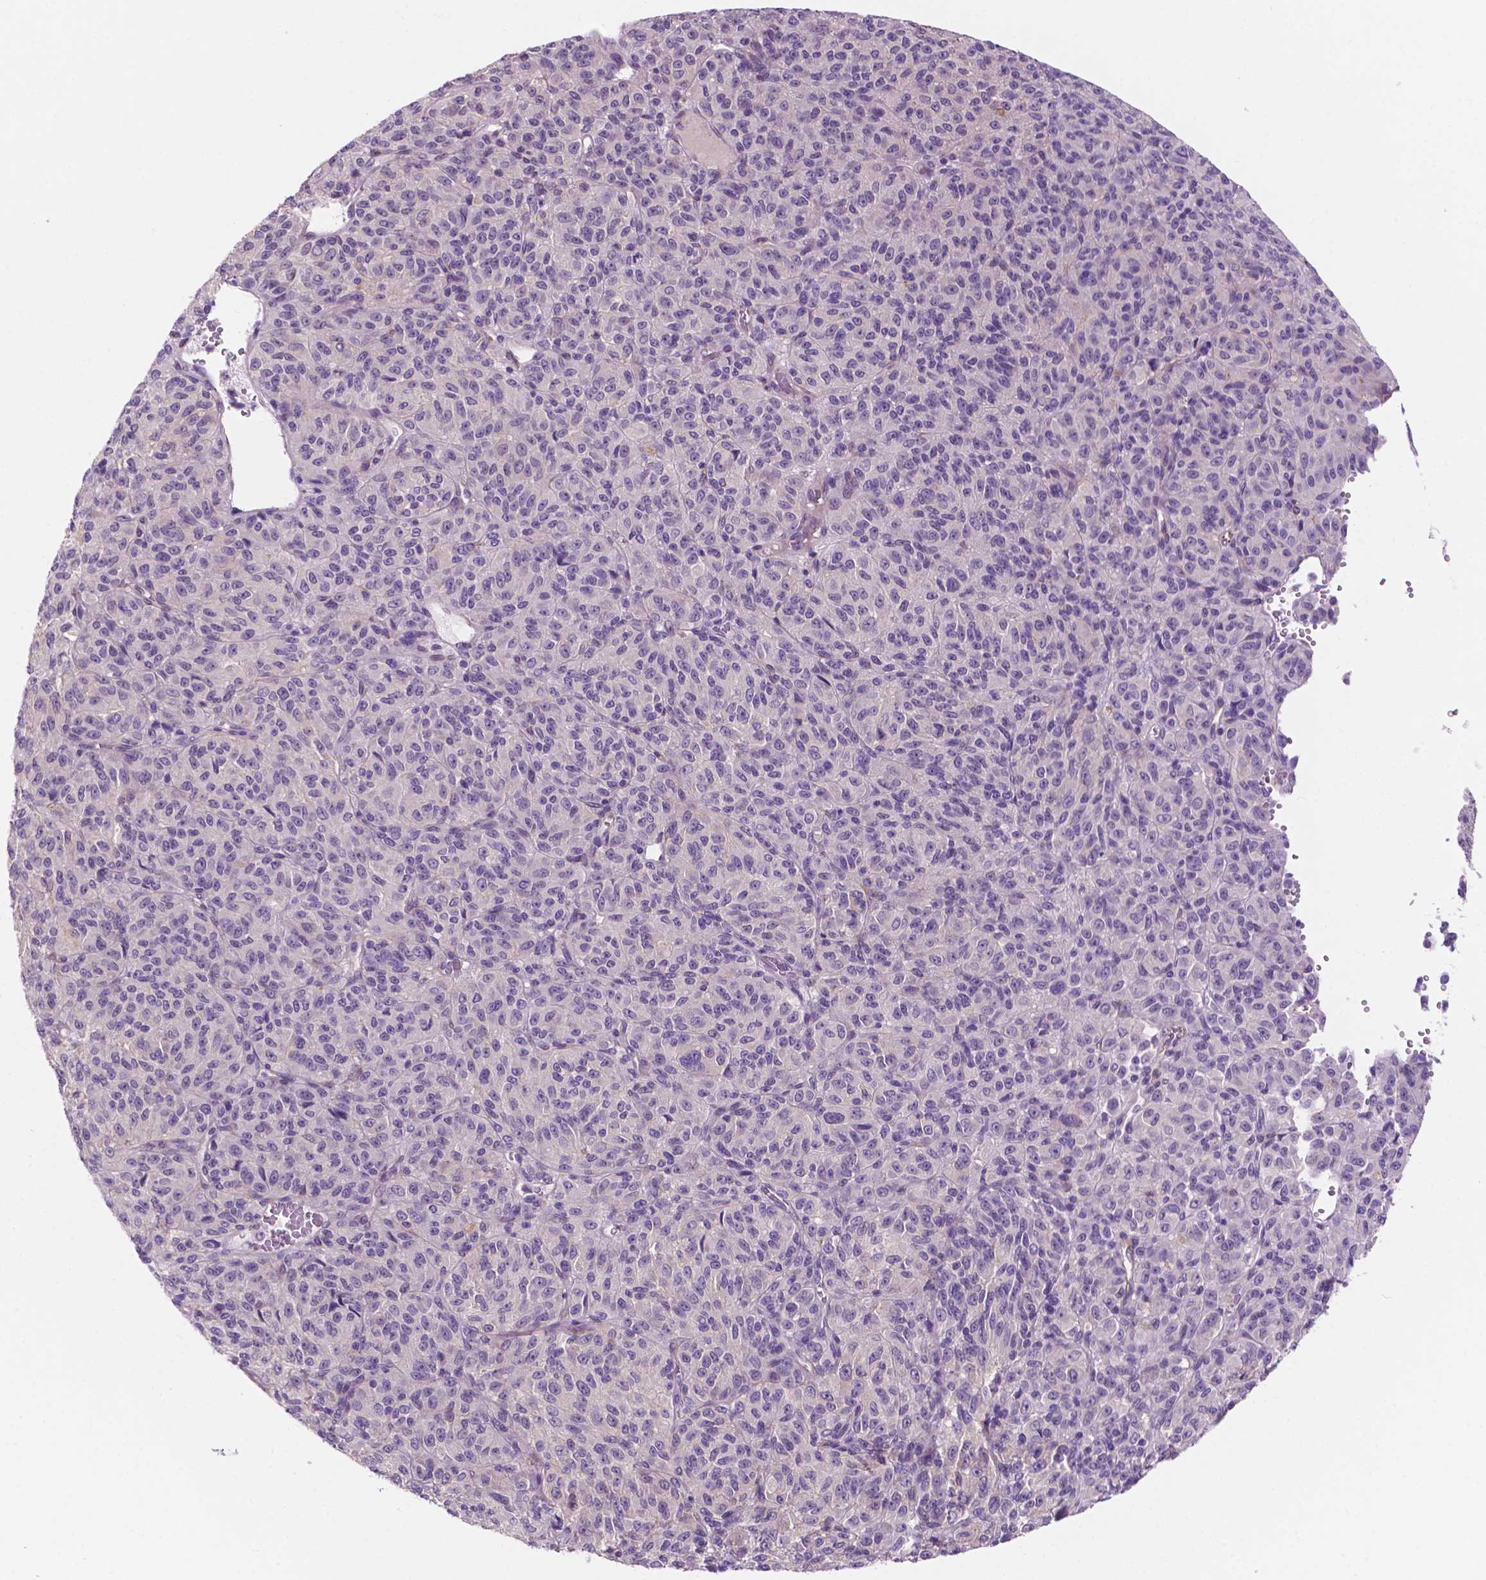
{"staining": {"intensity": "negative", "quantity": "none", "location": "none"}, "tissue": "melanoma", "cell_type": "Tumor cells", "image_type": "cancer", "snomed": [{"axis": "morphology", "description": "Malignant melanoma, Metastatic site"}, {"axis": "topography", "description": "Brain"}], "caption": "Immunohistochemical staining of malignant melanoma (metastatic site) demonstrates no significant expression in tumor cells.", "gene": "EPPK1", "patient": {"sex": "female", "age": 56}}